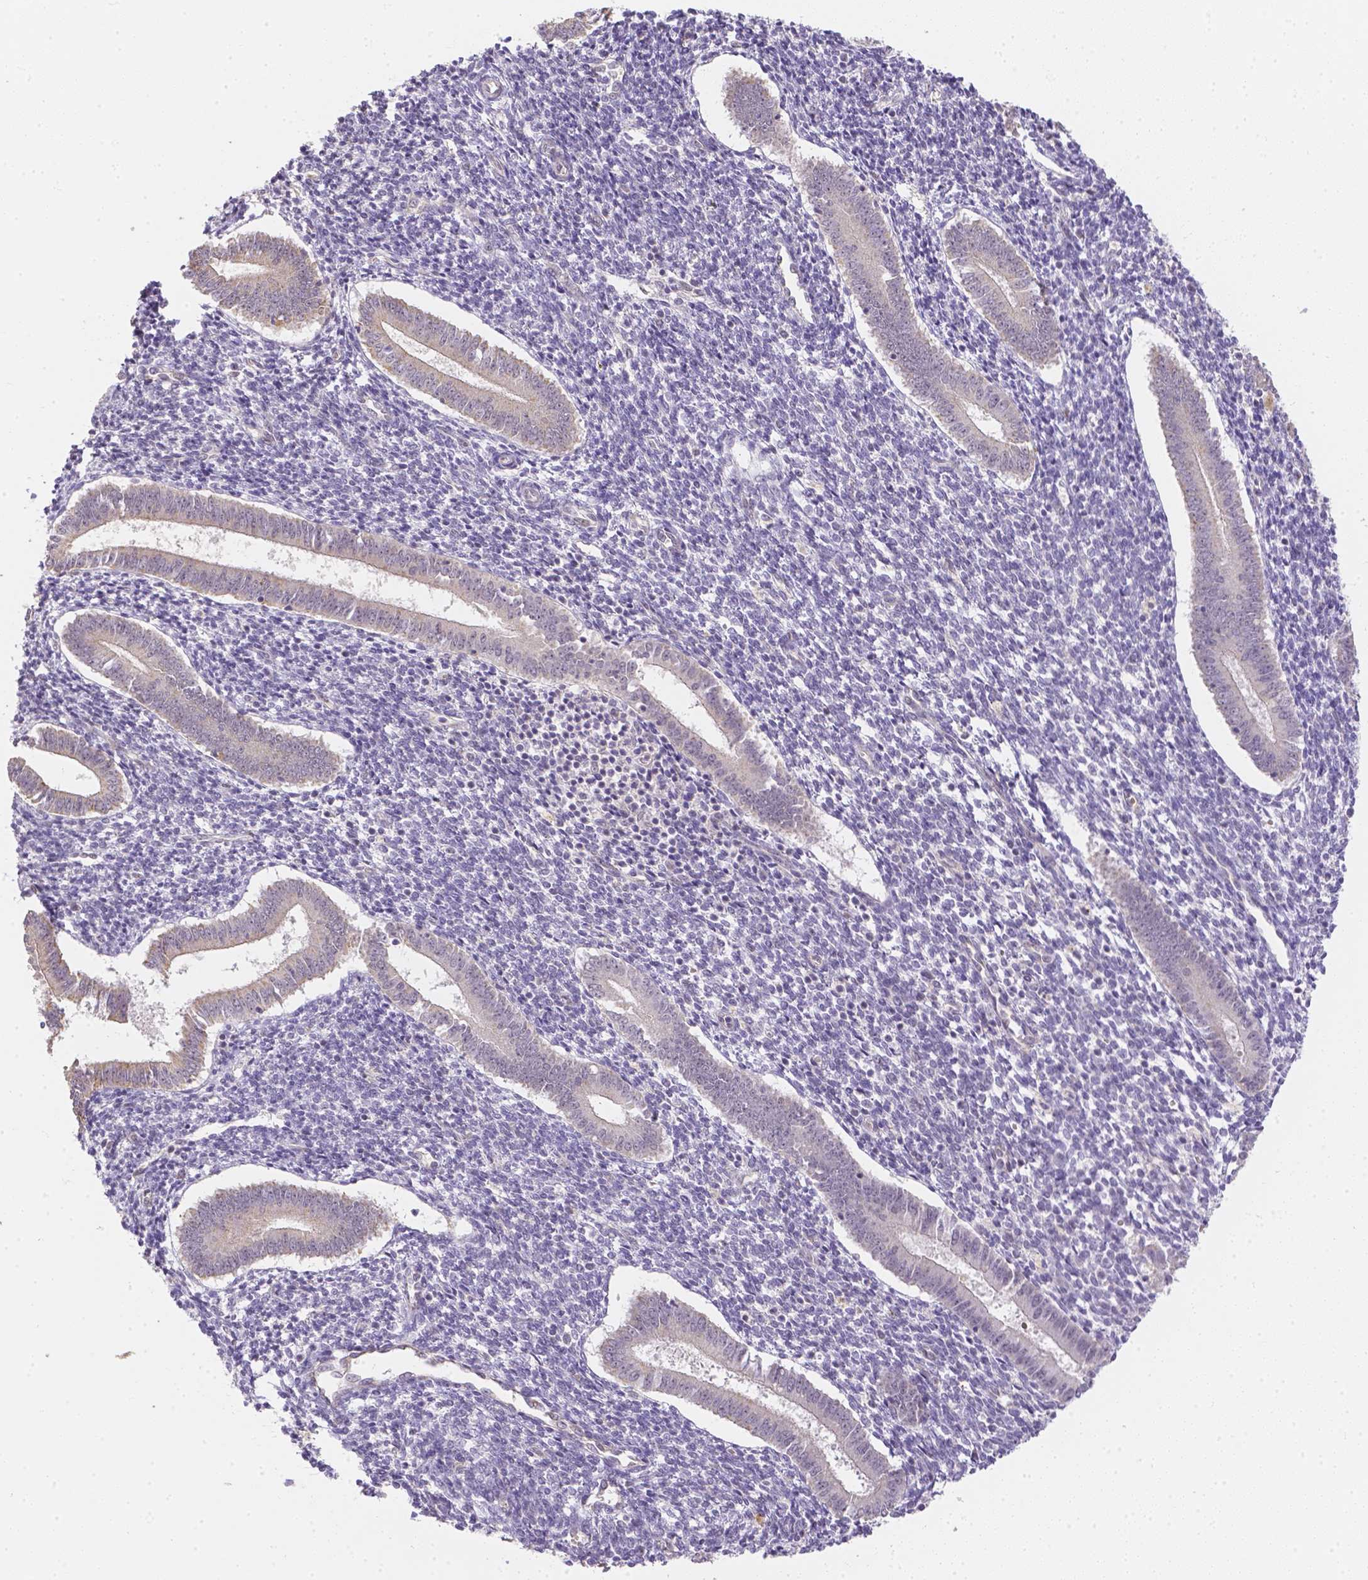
{"staining": {"intensity": "negative", "quantity": "none", "location": "none"}, "tissue": "endometrium", "cell_type": "Cells in endometrial stroma", "image_type": "normal", "snomed": [{"axis": "morphology", "description": "Normal tissue, NOS"}, {"axis": "topography", "description": "Endometrium"}], "caption": "Immunohistochemical staining of unremarkable endometrium displays no significant staining in cells in endometrial stroma.", "gene": "ZNF280B", "patient": {"sex": "female", "age": 25}}